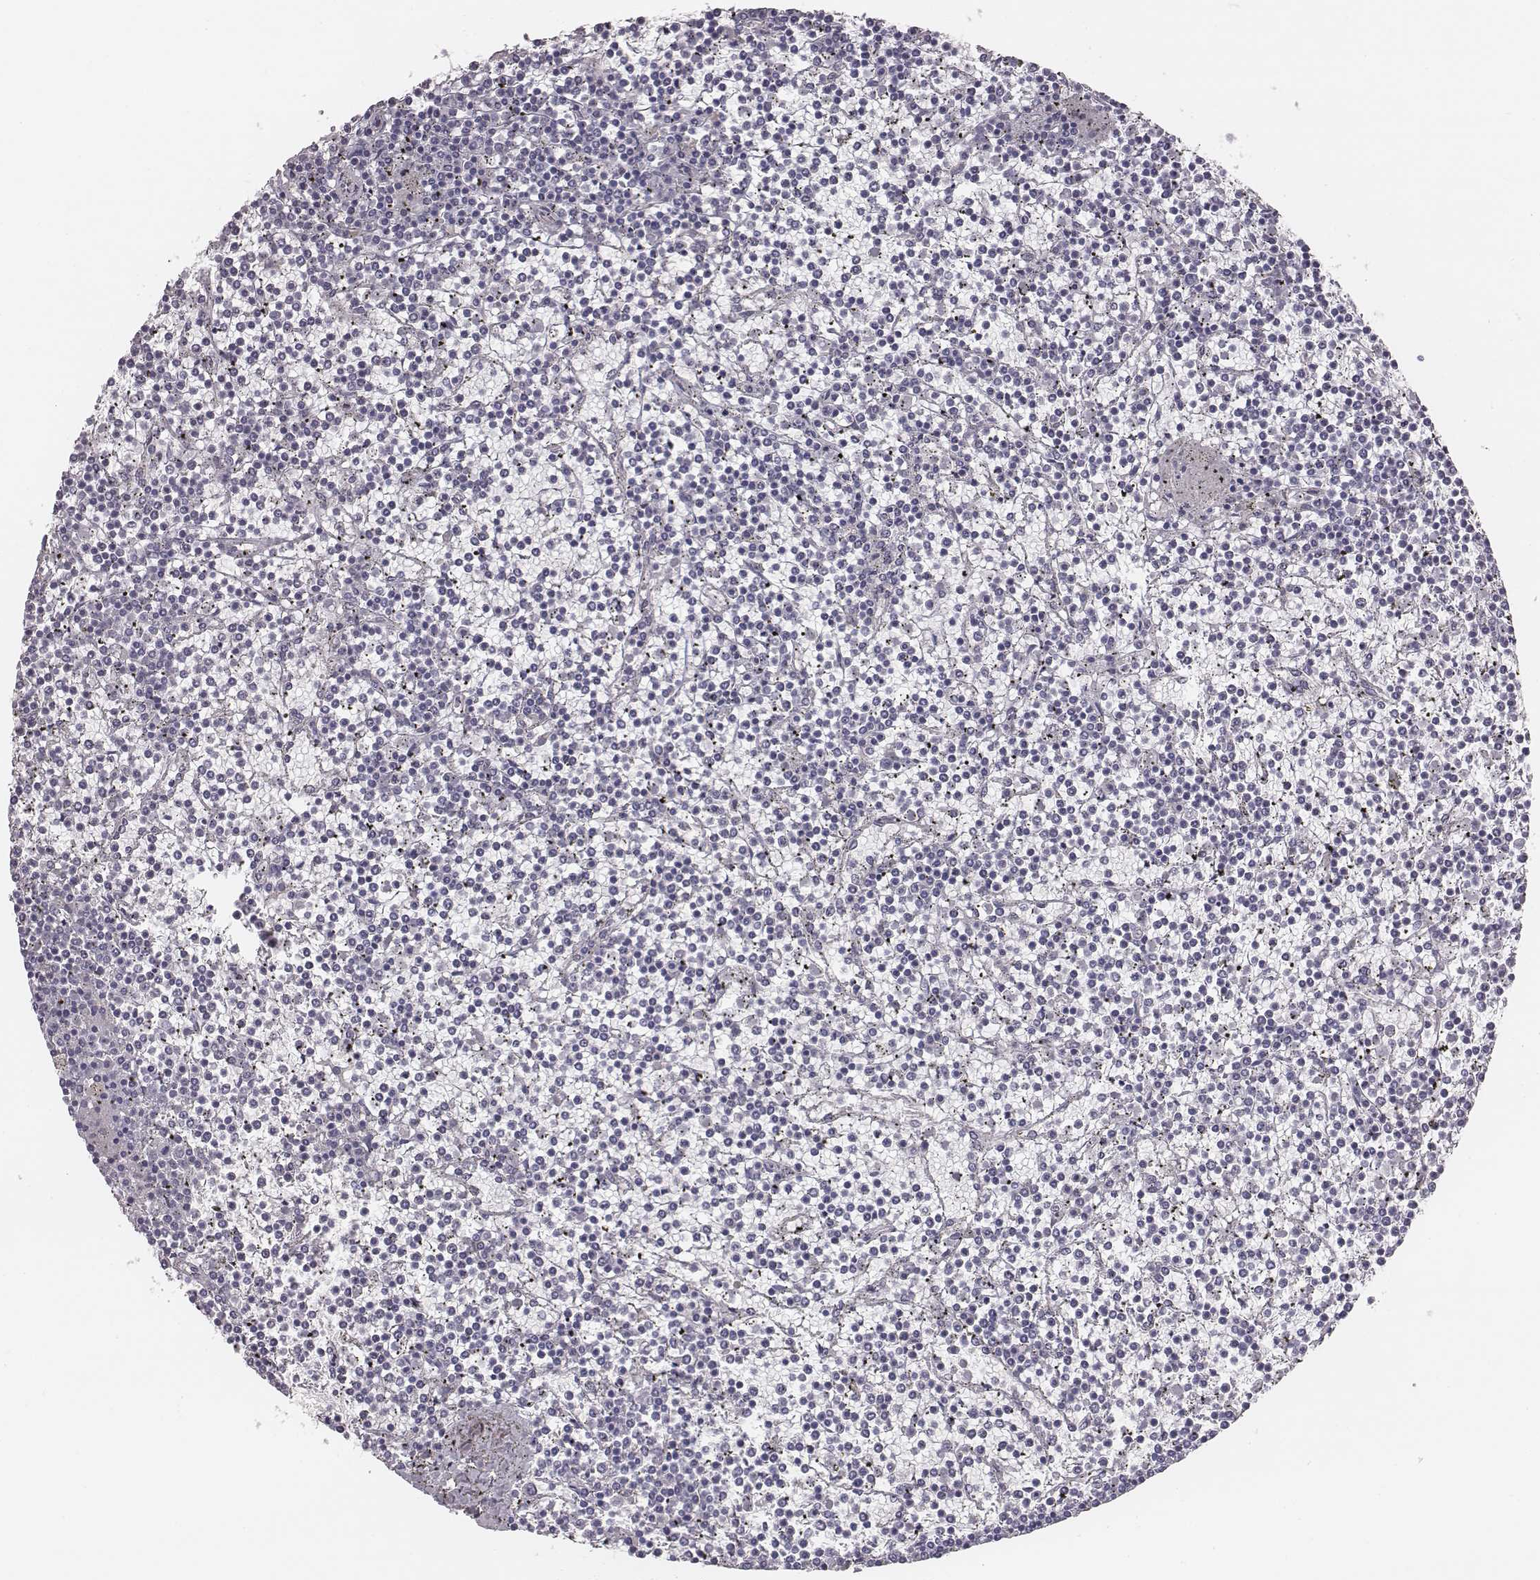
{"staining": {"intensity": "negative", "quantity": "none", "location": "none"}, "tissue": "lymphoma", "cell_type": "Tumor cells", "image_type": "cancer", "snomed": [{"axis": "morphology", "description": "Malignant lymphoma, non-Hodgkin's type, Low grade"}, {"axis": "topography", "description": "Spleen"}], "caption": "Protein analysis of lymphoma demonstrates no significant staining in tumor cells.", "gene": "CACNG4", "patient": {"sex": "female", "age": 19}}